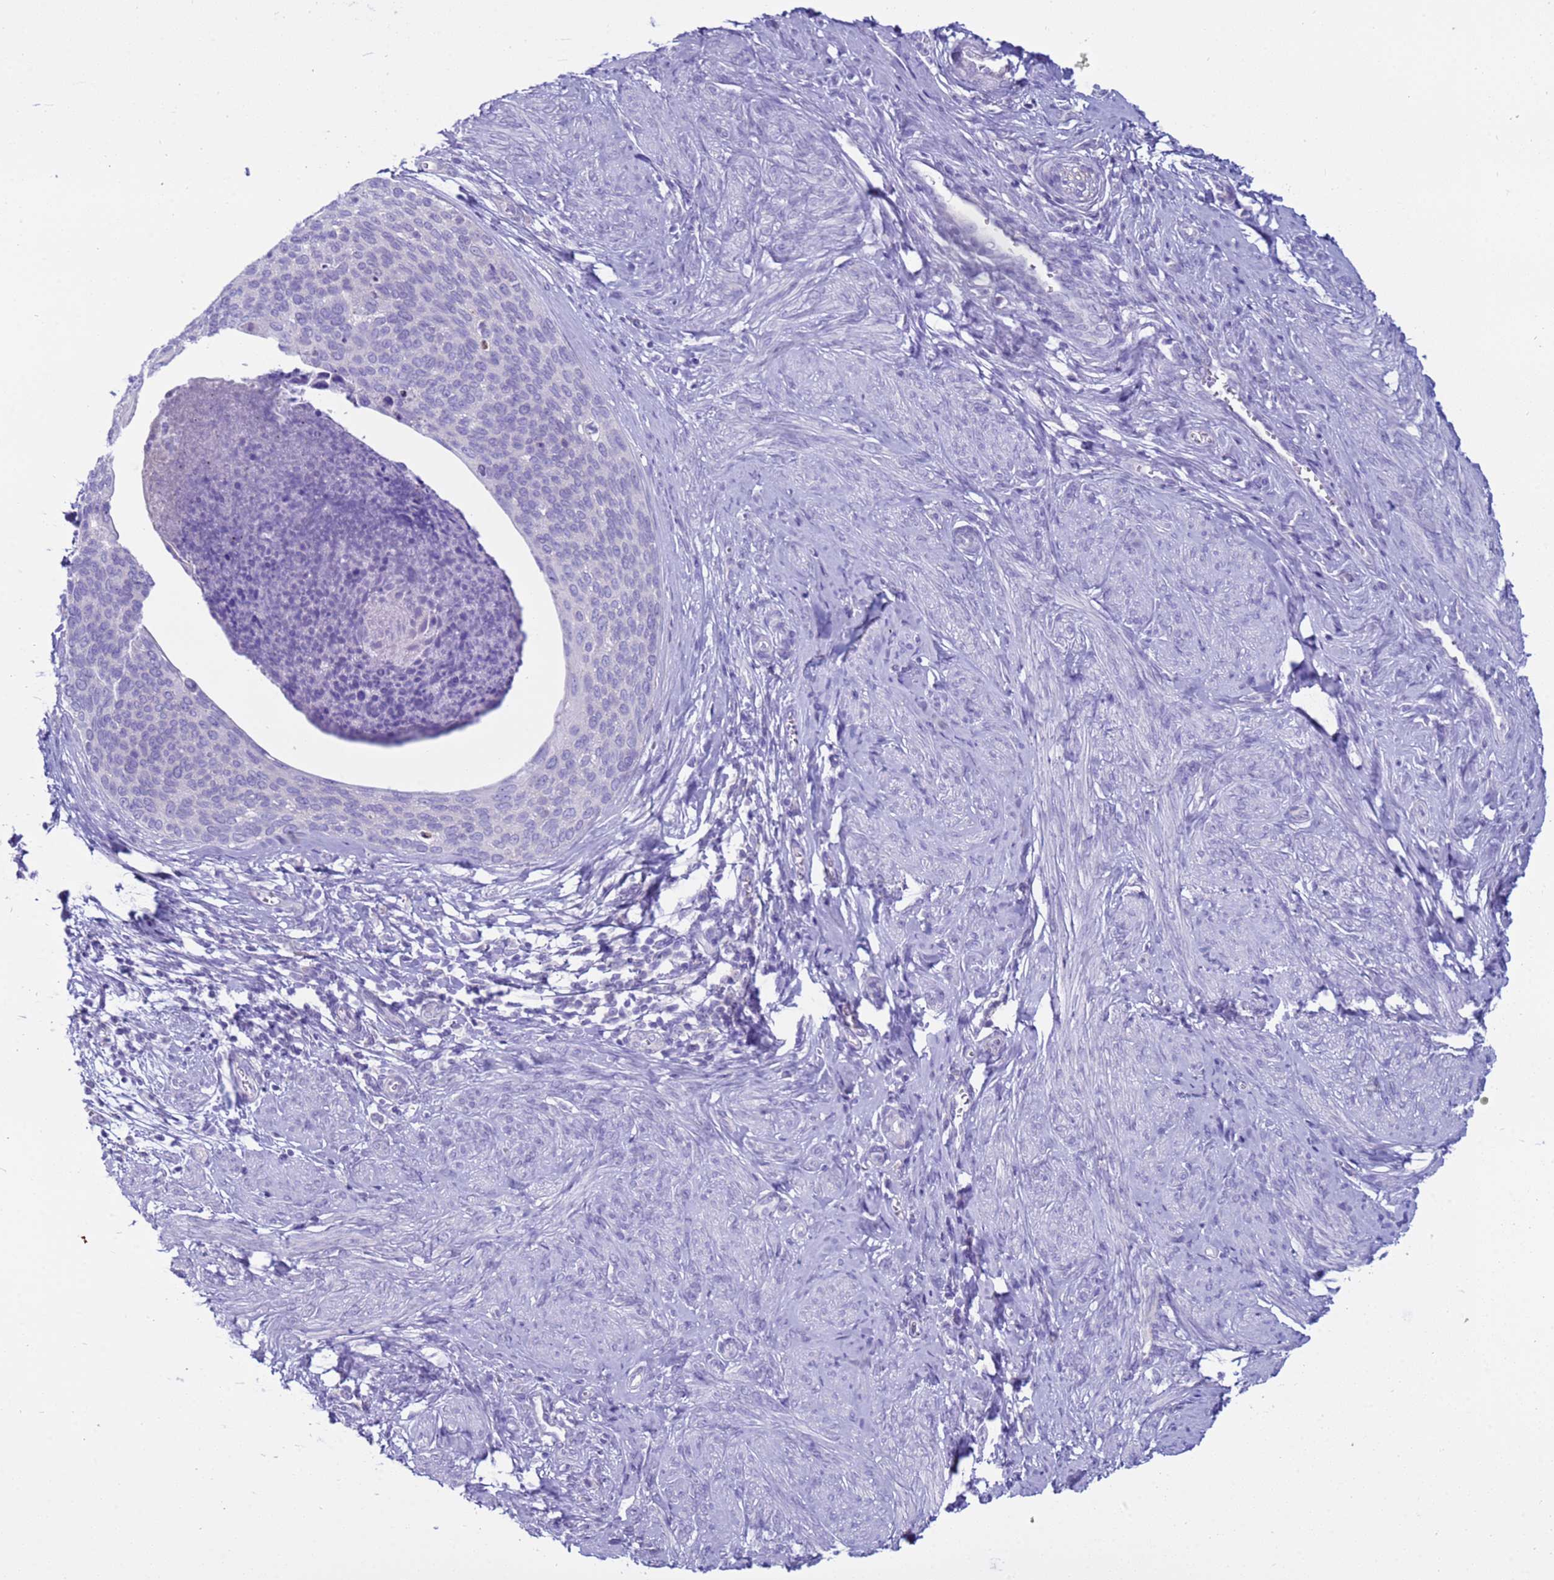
{"staining": {"intensity": "negative", "quantity": "none", "location": "none"}, "tissue": "cervical cancer", "cell_type": "Tumor cells", "image_type": "cancer", "snomed": [{"axis": "morphology", "description": "Squamous cell carcinoma, NOS"}, {"axis": "topography", "description": "Cervix"}], "caption": "Tumor cells show no significant expression in cervical cancer (squamous cell carcinoma).", "gene": "CST4", "patient": {"sex": "female", "age": 80}}